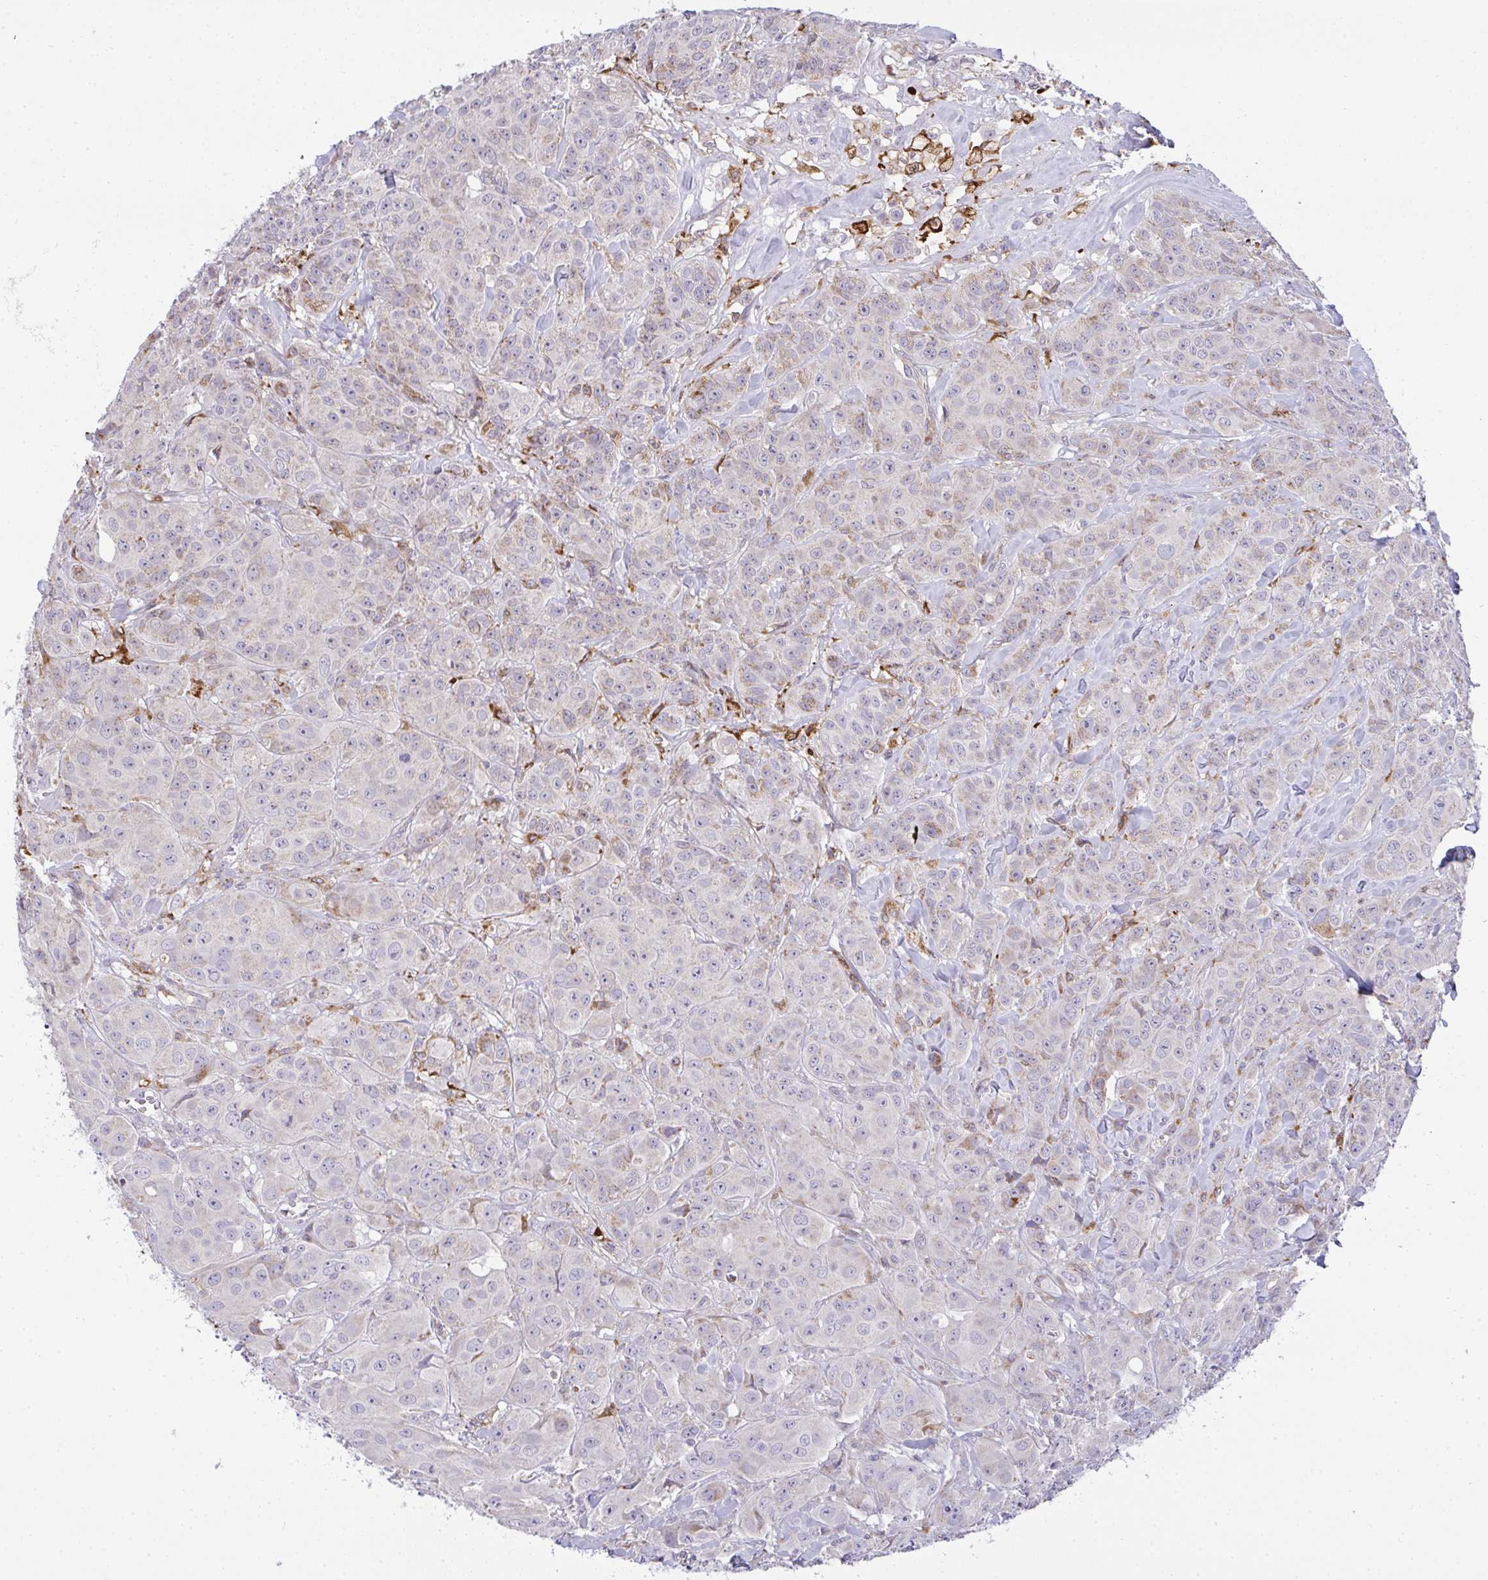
{"staining": {"intensity": "weak", "quantity": "<25%", "location": "cytoplasmic/membranous"}, "tissue": "breast cancer", "cell_type": "Tumor cells", "image_type": "cancer", "snomed": [{"axis": "morphology", "description": "Normal tissue, NOS"}, {"axis": "morphology", "description": "Duct carcinoma"}, {"axis": "topography", "description": "Breast"}], "caption": "A histopathology image of human infiltrating ductal carcinoma (breast) is negative for staining in tumor cells. (Stains: DAB IHC with hematoxylin counter stain, Microscopy: brightfield microscopy at high magnification).", "gene": "SRRM4", "patient": {"sex": "female", "age": 43}}